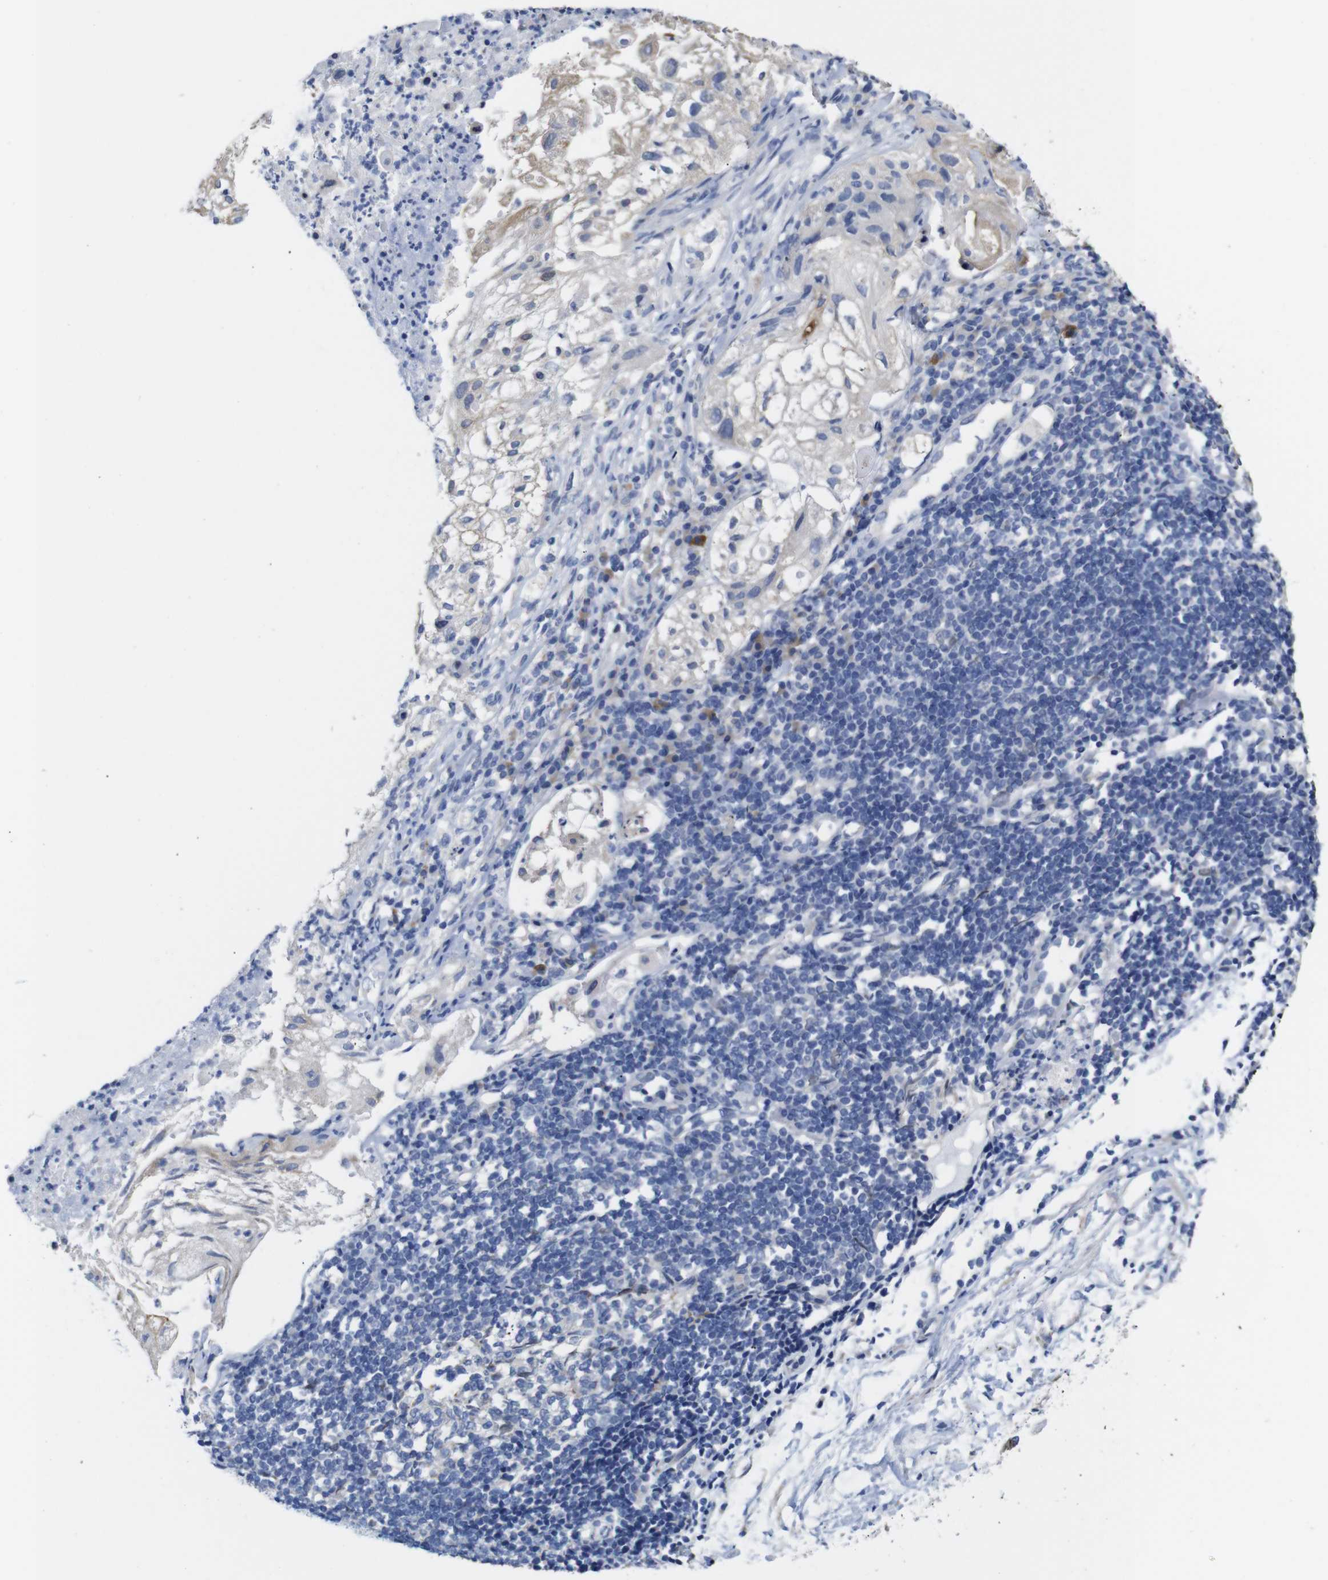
{"staining": {"intensity": "negative", "quantity": "none", "location": "none"}, "tissue": "lung cancer", "cell_type": "Tumor cells", "image_type": "cancer", "snomed": [{"axis": "morphology", "description": "Inflammation, NOS"}, {"axis": "morphology", "description": "Squamous cell carcinoma, NOS"}, {"axis": "topography", "description": "Lymph node"}, {"axis": "topography", "description": "Soft tissue"}, {"axis": "topography", "description": "Lung"}], "caption": "There is no significant staining in tumor cells of lung cancer. (Stains: DAB (3,3'-diaminobenzidine) immunohistochemistry with hematoxylin counter stain, Microscopy: brightfield microscopy at high magnification).", "gene": "TCEAL9", "patient": {"sex": "male", "age": 66}}